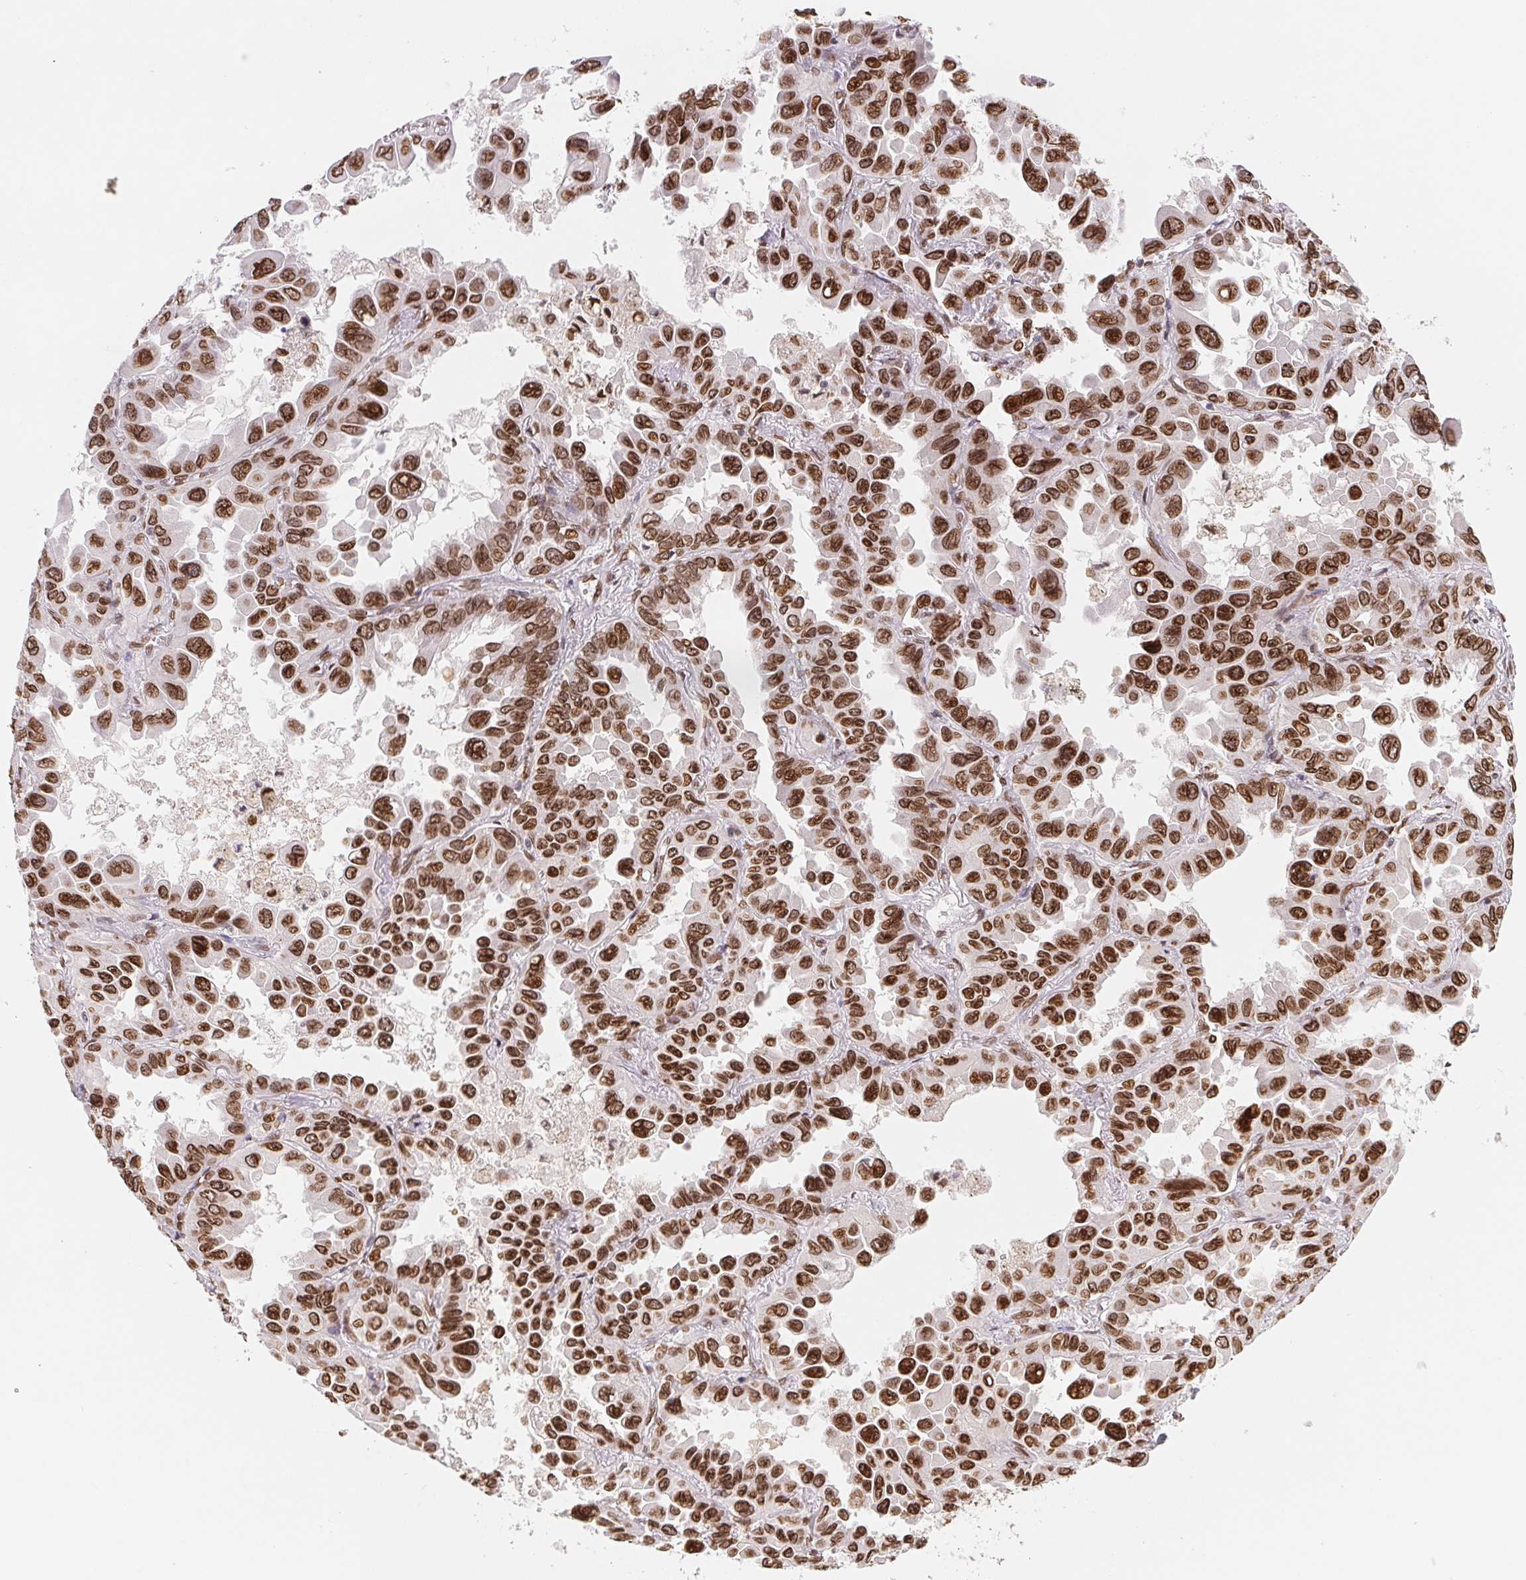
{"staining": {"intensity": "strong", "quantity": ">75%", "location": "cytoplasmic/membranous,nuclear"}, "tissue": "lung cancer", "cell_type": "Tumor cells", "image_type": "cancer", "snomed": [{"axis": "morphology", "description": "Adenocarcinoma, NOS"}, {"axis": "topography", "description": "Lung"}], "caption": "There is high levels of strong cytoplasmic/membranous and nuclear expression in tumor cells of lung cancer, as demonstrated by immunohistochemical staining (brown color).", "gene": "SAP30BP", "patient": {"sex": "male", "age": 64}}